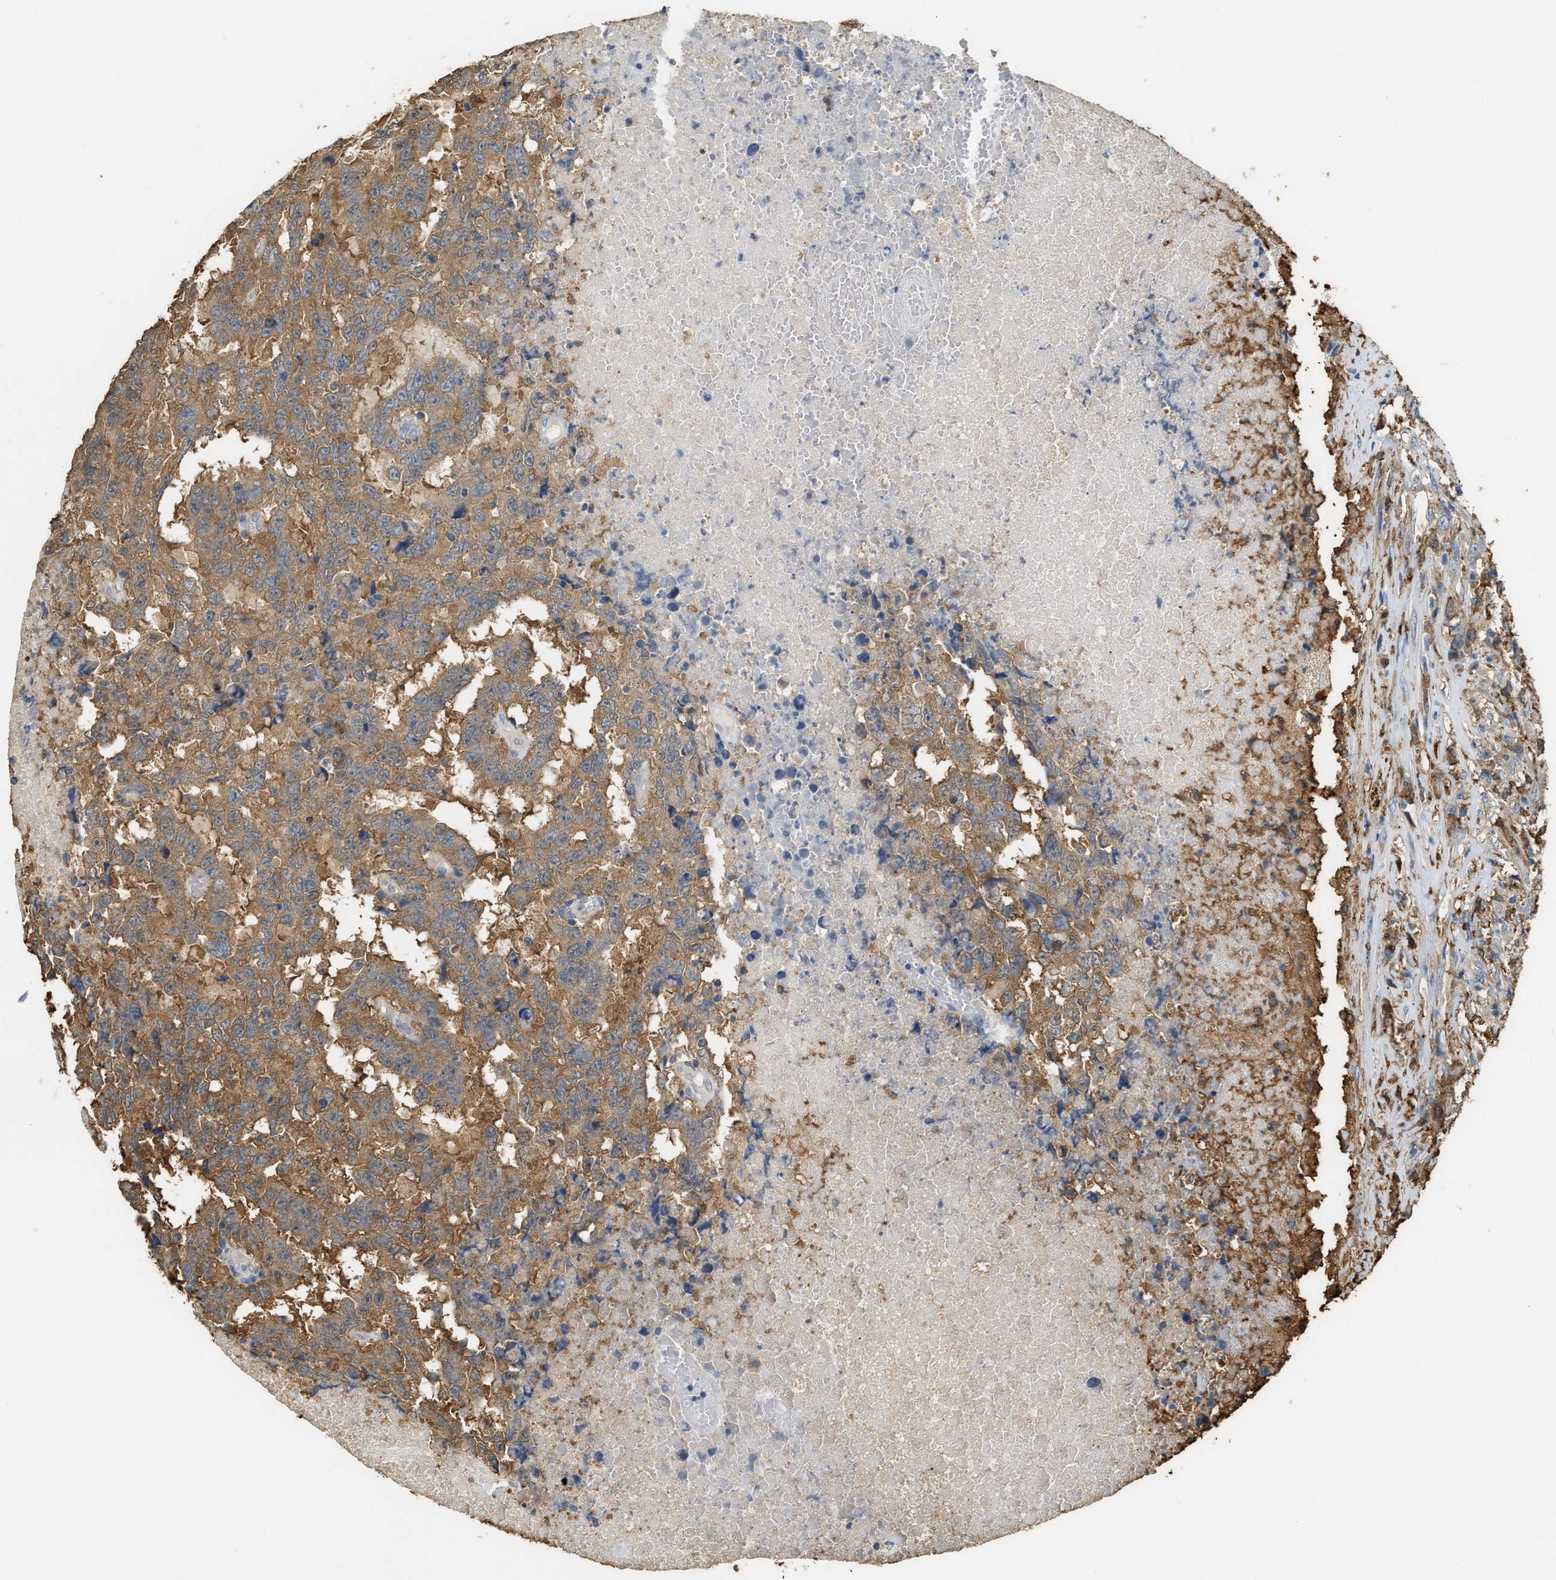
{"staining": {"intensity": "moderate", "quantity": ">75%", "location": "cytoplasmic/membranous"}, "tissue": "testis cancer", "cell_type": "Tumor cells", "image_type": "cancer", "snomed": [{"axis": "morphology", "description": "Necrosis, NOS"}, {"axis": "morphology", "description": "Carcinoma, Embryonal, NOS"}, {"axis": "topography", "description": "Testis"}], "caption": "Immunohistochemical staining of testis embryonal carcinoma demonstrates medium levels of moderate cytoplasmic/membranous protein staining in about >75% of tumor cells.", "gene": "GCN1", "patient": {"sex": "male", "age": 19}}